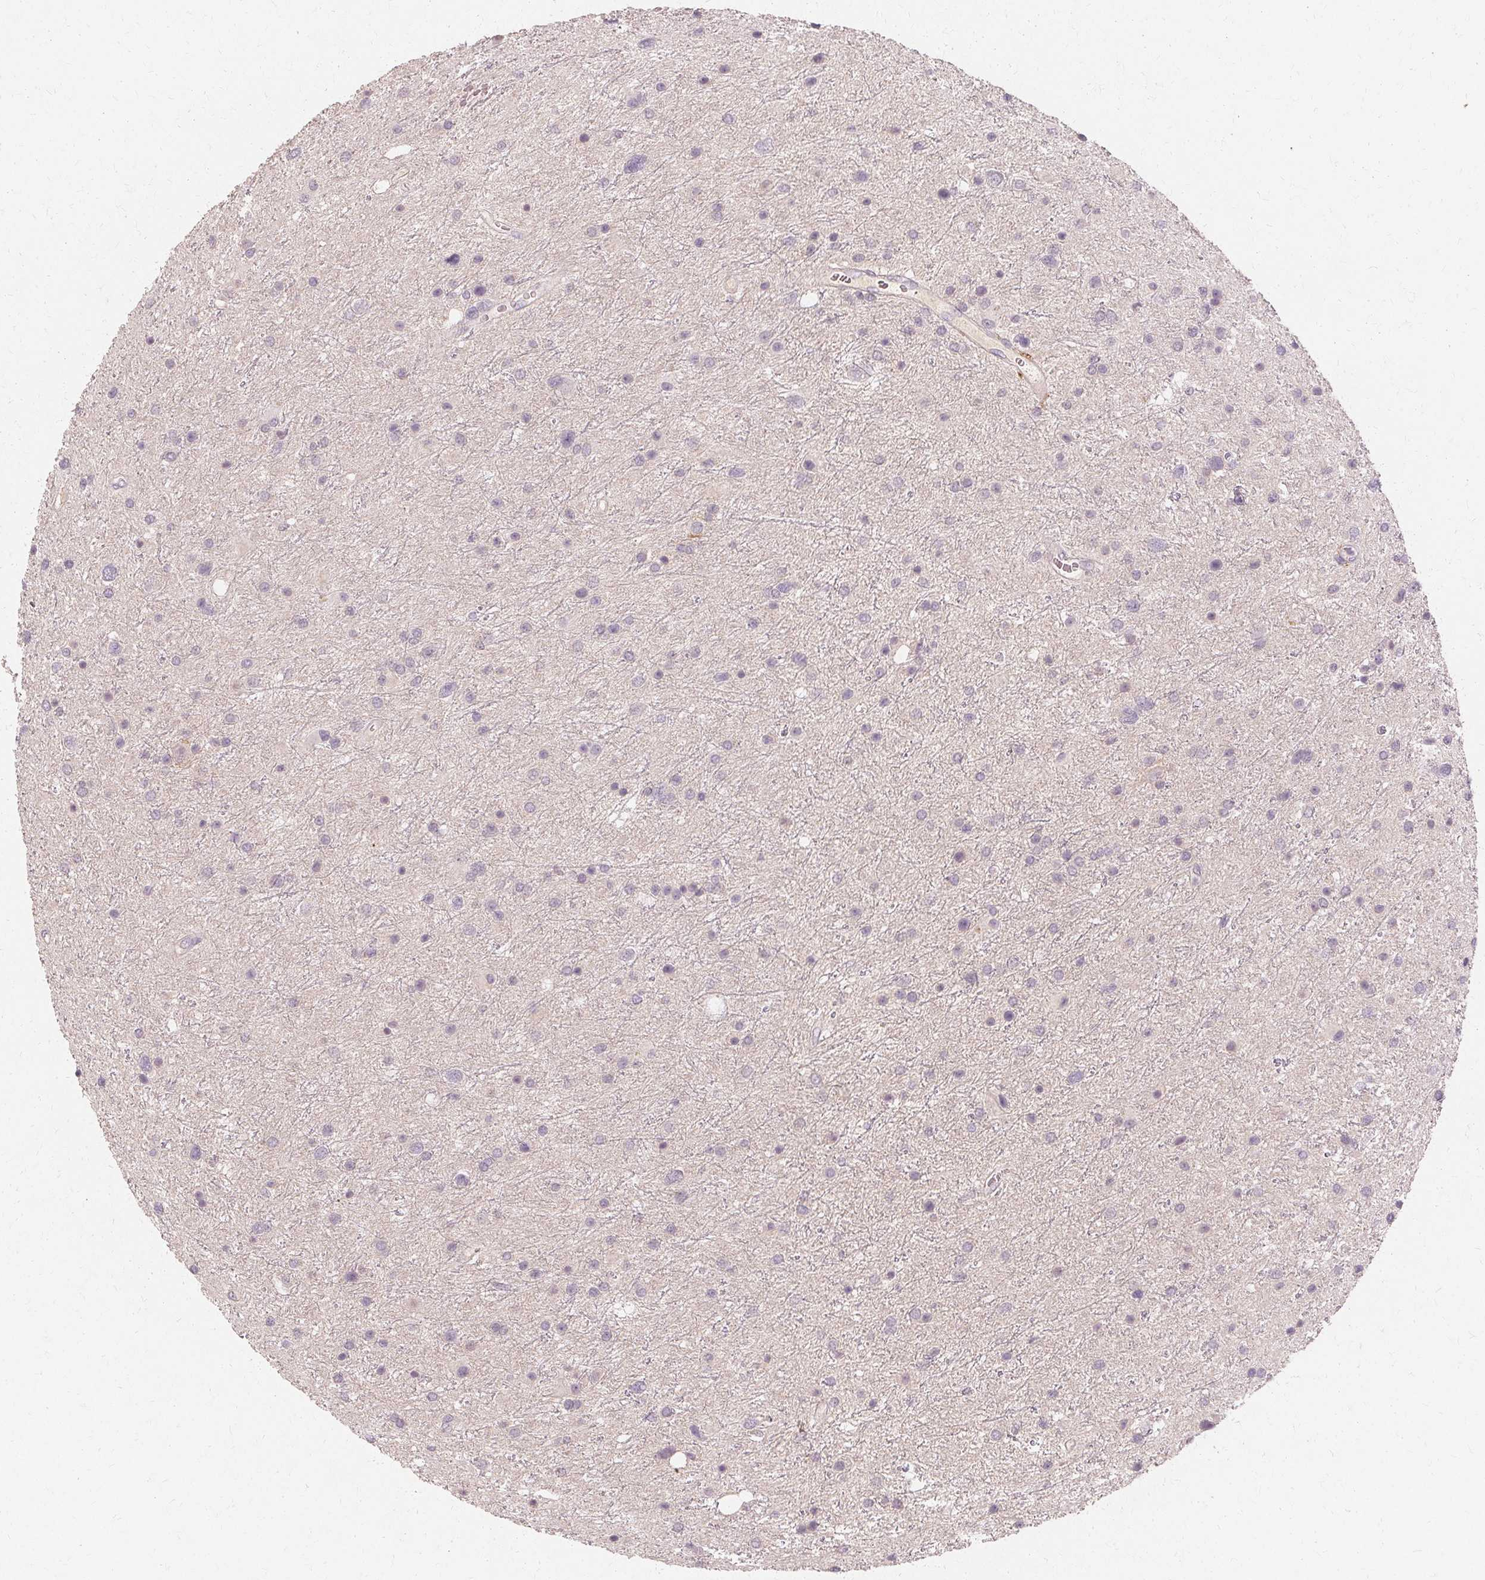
{"staining": {"intensity": "negative", "quantity": "none", "location": "none"}, "tissue": "glioma", "cell_type": "Tumor cells", "image_type": "cancer", "snomed": [{"axis": "morphology", "description": "Glioma, malignant, Low grade"}, {"axis": "topography", "description": "Brain"}], "caption": "This histopathology image is of malignant glioma (low-grade) stained with IHC to label a protein in brown with the nuclei are counter-stained blue. There is no expression in tumor cells. The staining is performed using DAB (3,3'-diaminobenzidine) brown chromogen with nuclei counter-stained in using hematoxylin.", "gene": "IFNGR1", "patient": {"sex": "female", "age": 32}}